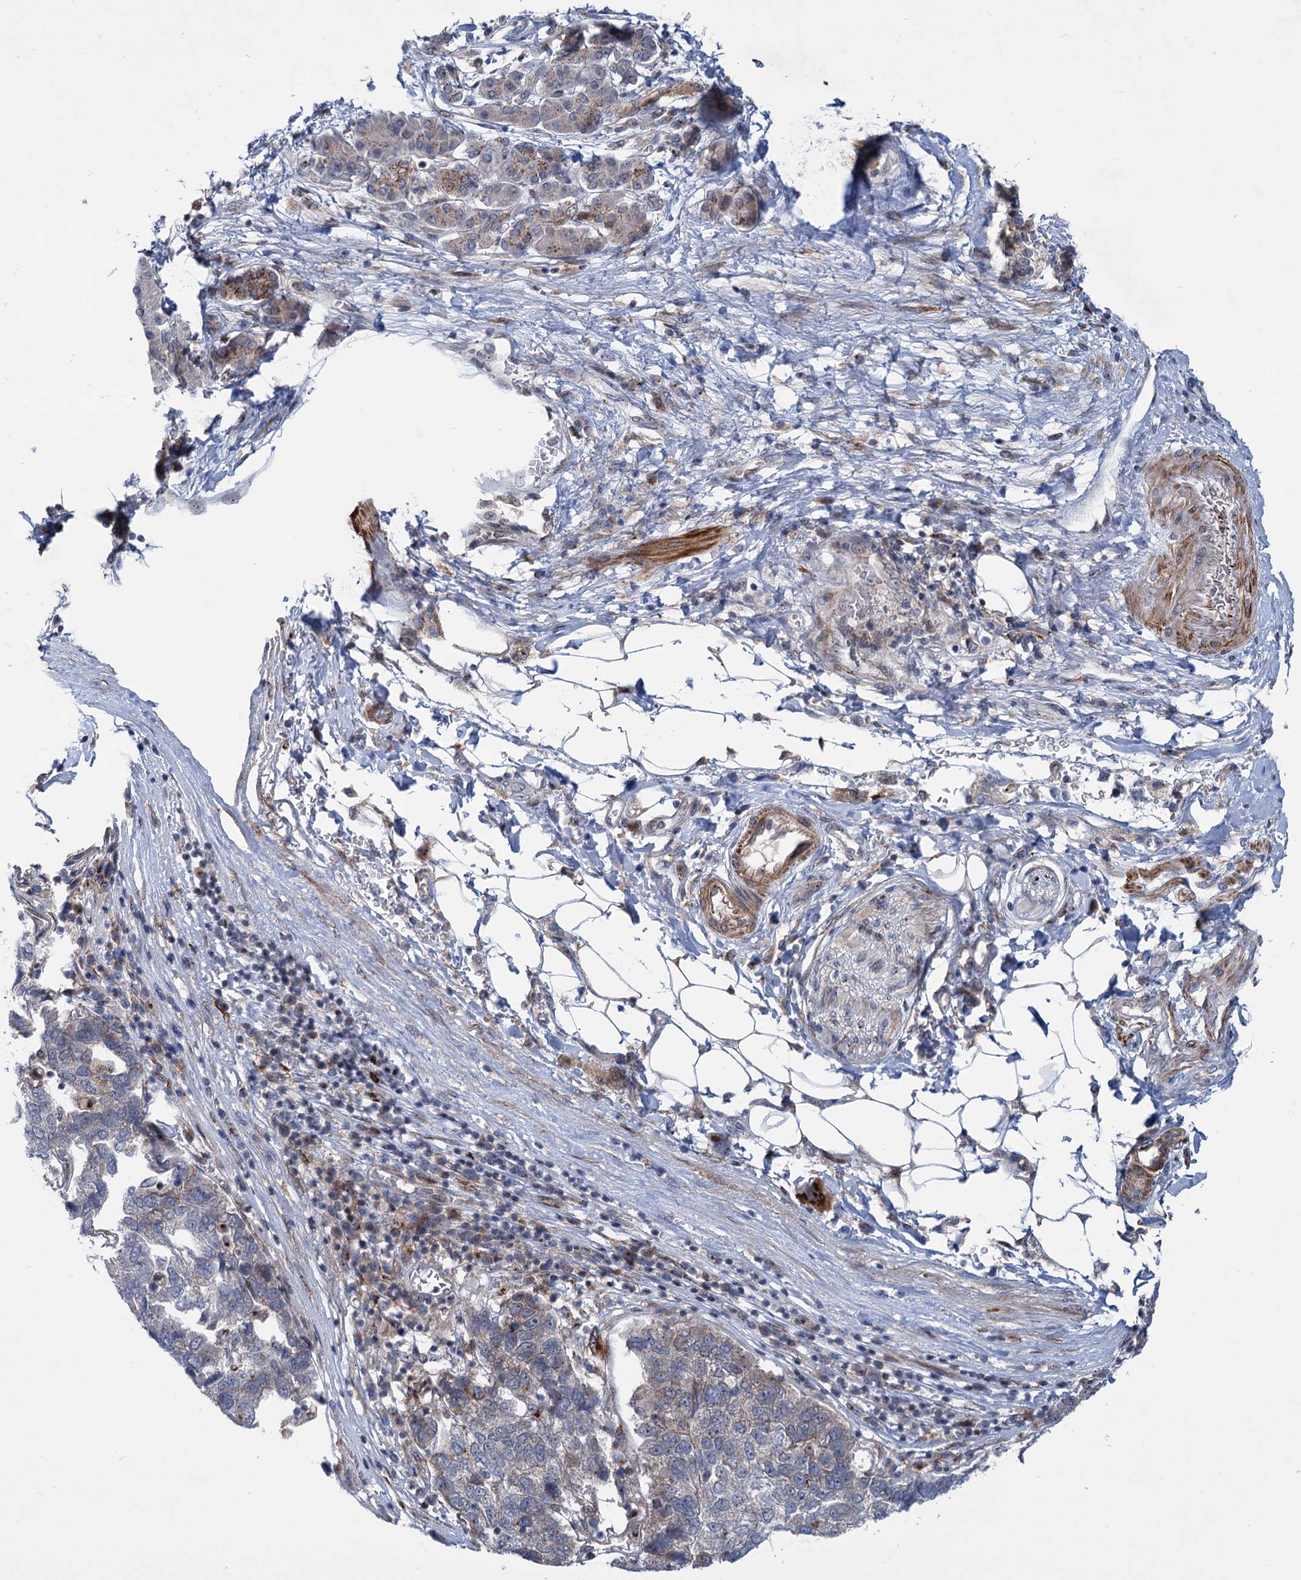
{"staining": {"intensity": "moderate", "quantity": "<25%", "location": "cytoplasmic/membranous"}, "tissue": "pancreatic cancer", "cell_type": "Tumor cells", "image_type": "cancer", "snomed": [{"axis": "morphology", "description": "Adenocarcinoma, NOS"}, {"axis": "topography", "description": "Pancreas"}], "caption": "Human pancreatic adenocarcinoma stained with a brown dye reveals moderate cytoplasmic/membranous positive staining in approximately <25% of tumor cells.", "gene": "ELP4", "patient": {"sex": "female", "age": 61}}